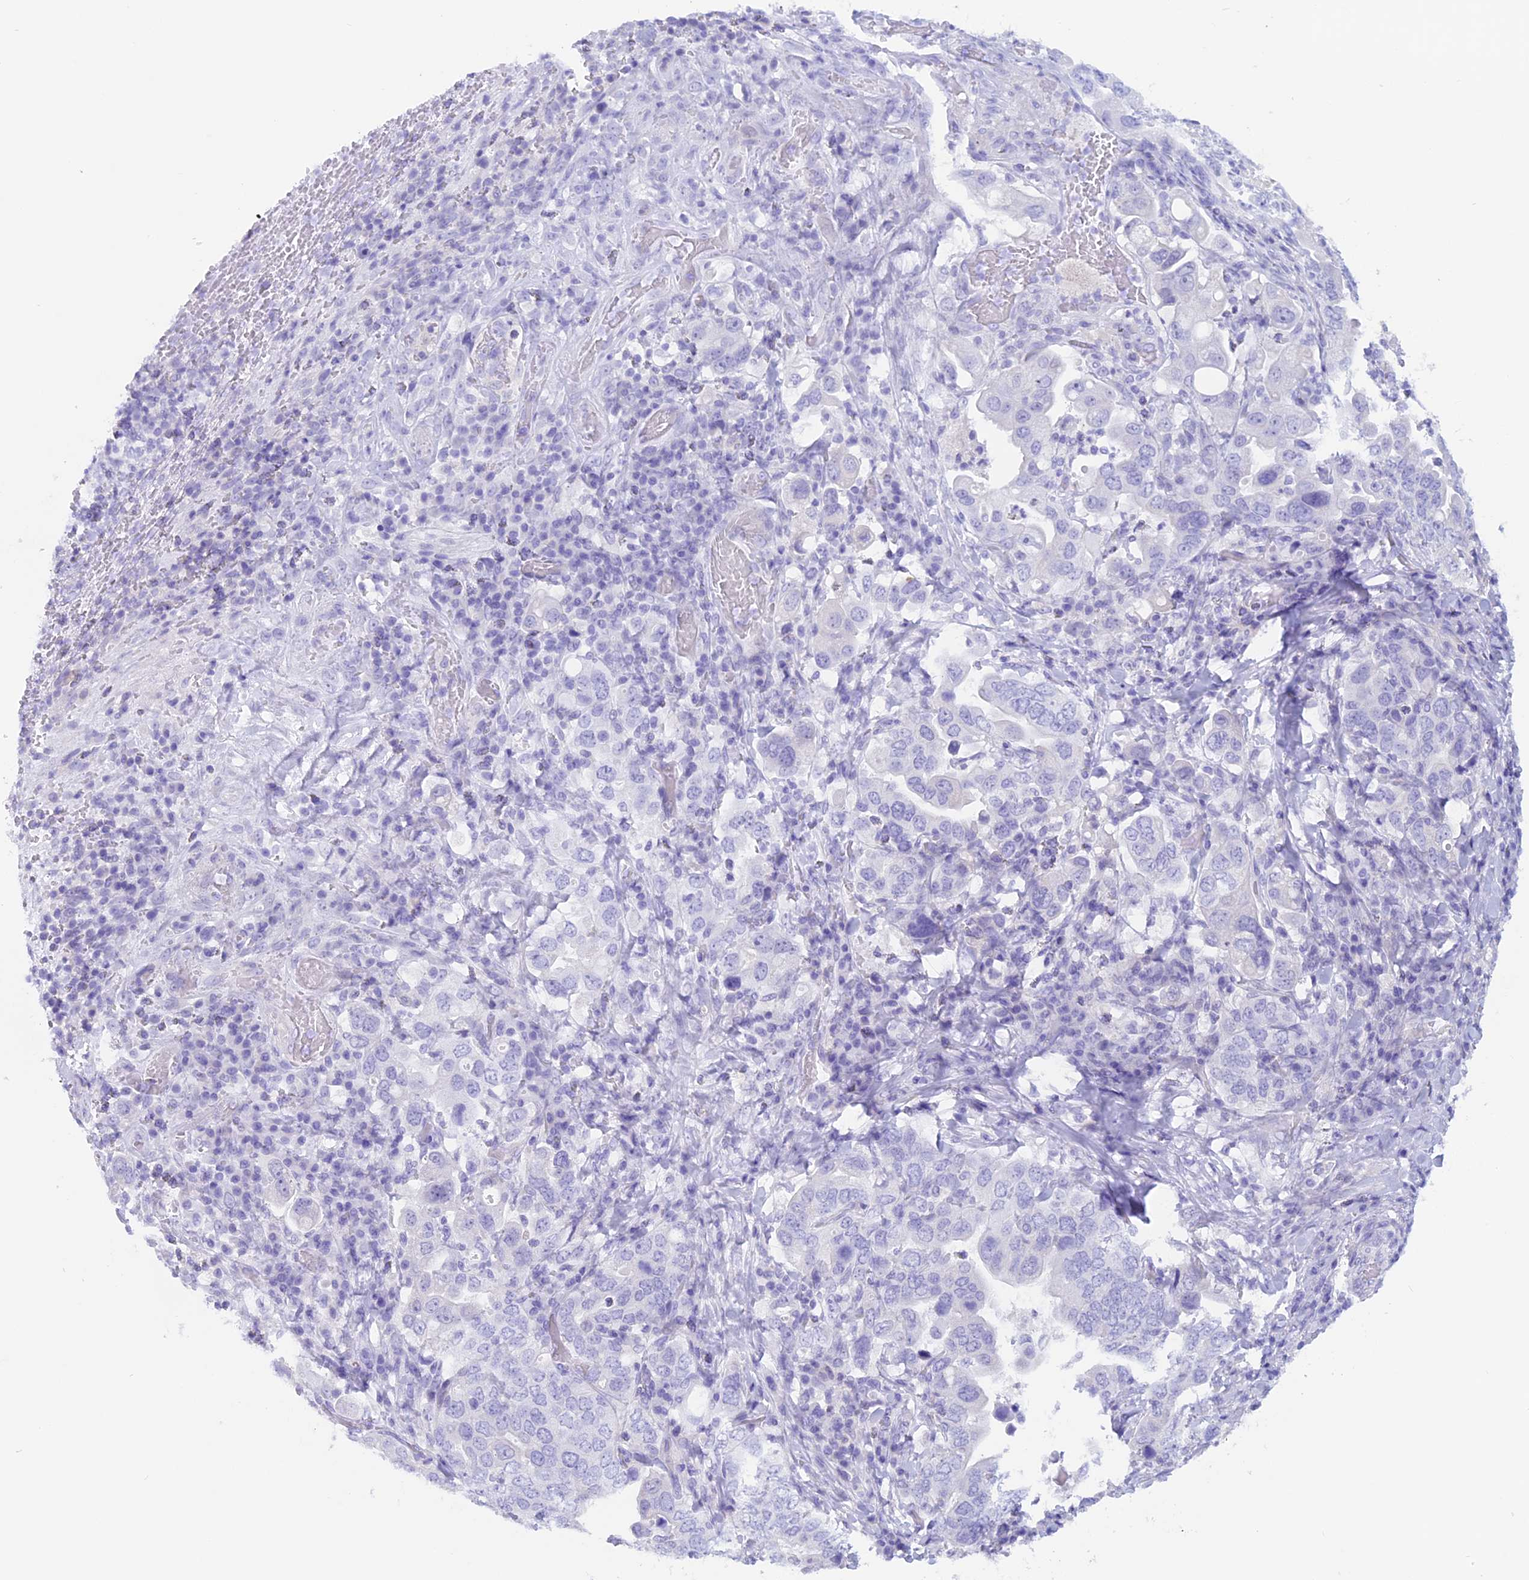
{"staining": {"intensity": "negative", "quantity": "none", "location": "none"}, "tissue": "stomach cancer", "cell_type": "Tumor cells", "image_type": "cancer", "snomed": [{"axis": "morphology", "description": "Adenocarcinoma, NOS"}, {"axis": "topography", "description": "Stomach, upper"}], "caption": "This is an immunohistochemistry histopathology image of human stomach adenocarcinoma. There is no expression in tumor cells.", "gene": "RP1", "patient": {"sex": "male", "age": 62}}